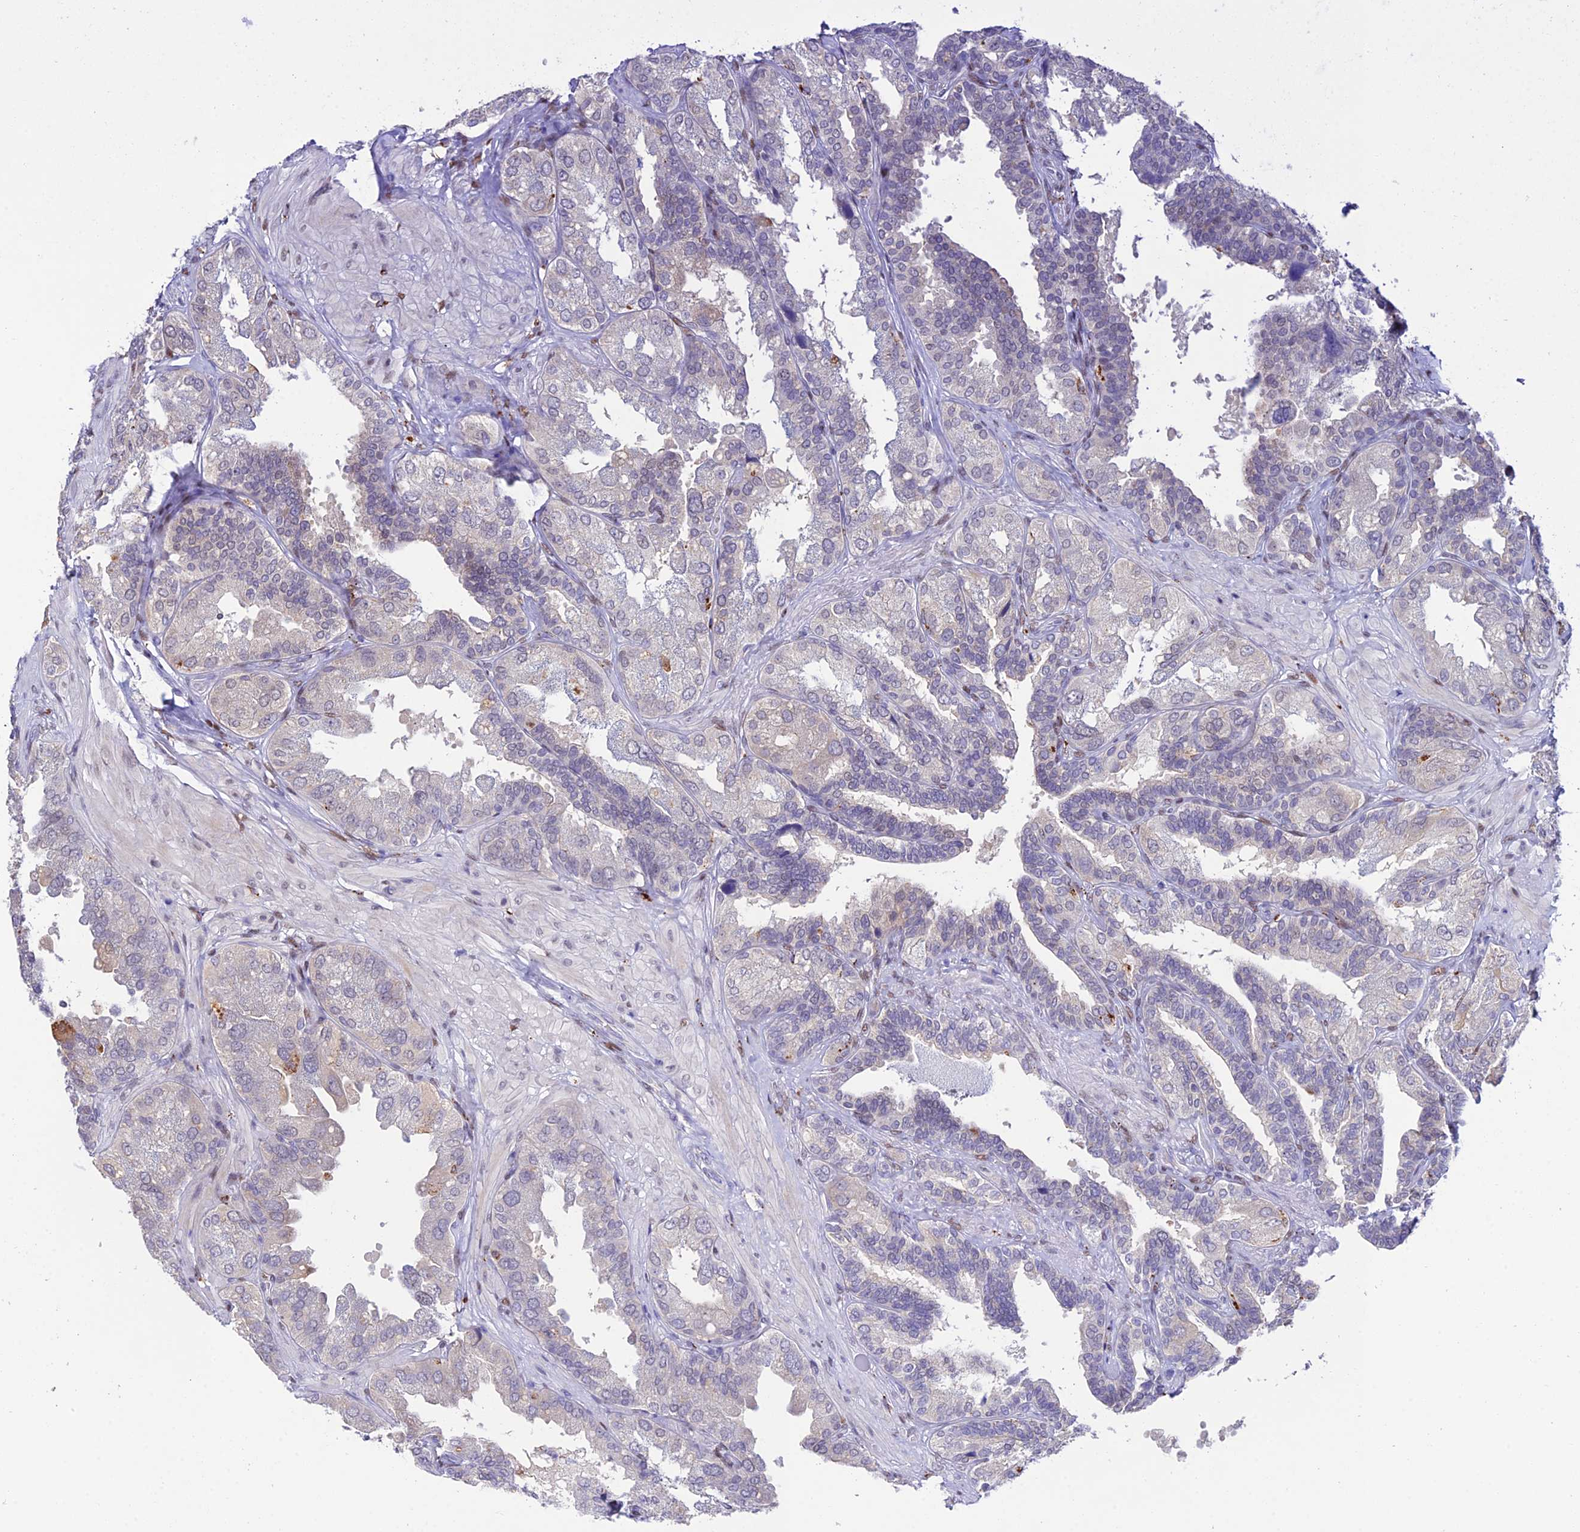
{"staining": {"intensity": "negative", "quantity": "none", "location": "none"}, "tissue": "seminal vesicle", "cell_type": "Glandular cells", "image_type": "normal", "snomed": [{"axis": "morphology", "description": "Normal tissue, NOS"}, {"axis": "topography", "description": "Seminal veicle"}, {"axis": "topography", "description": "Peripheral nerve tissue"}], "caption": "Immunohistochemical staining of unremarkable human seminal vesicle reveals no significant positivity in glandular cells.", "gene": "HIC1", "patient": {"sex": "male", "age": 63}}